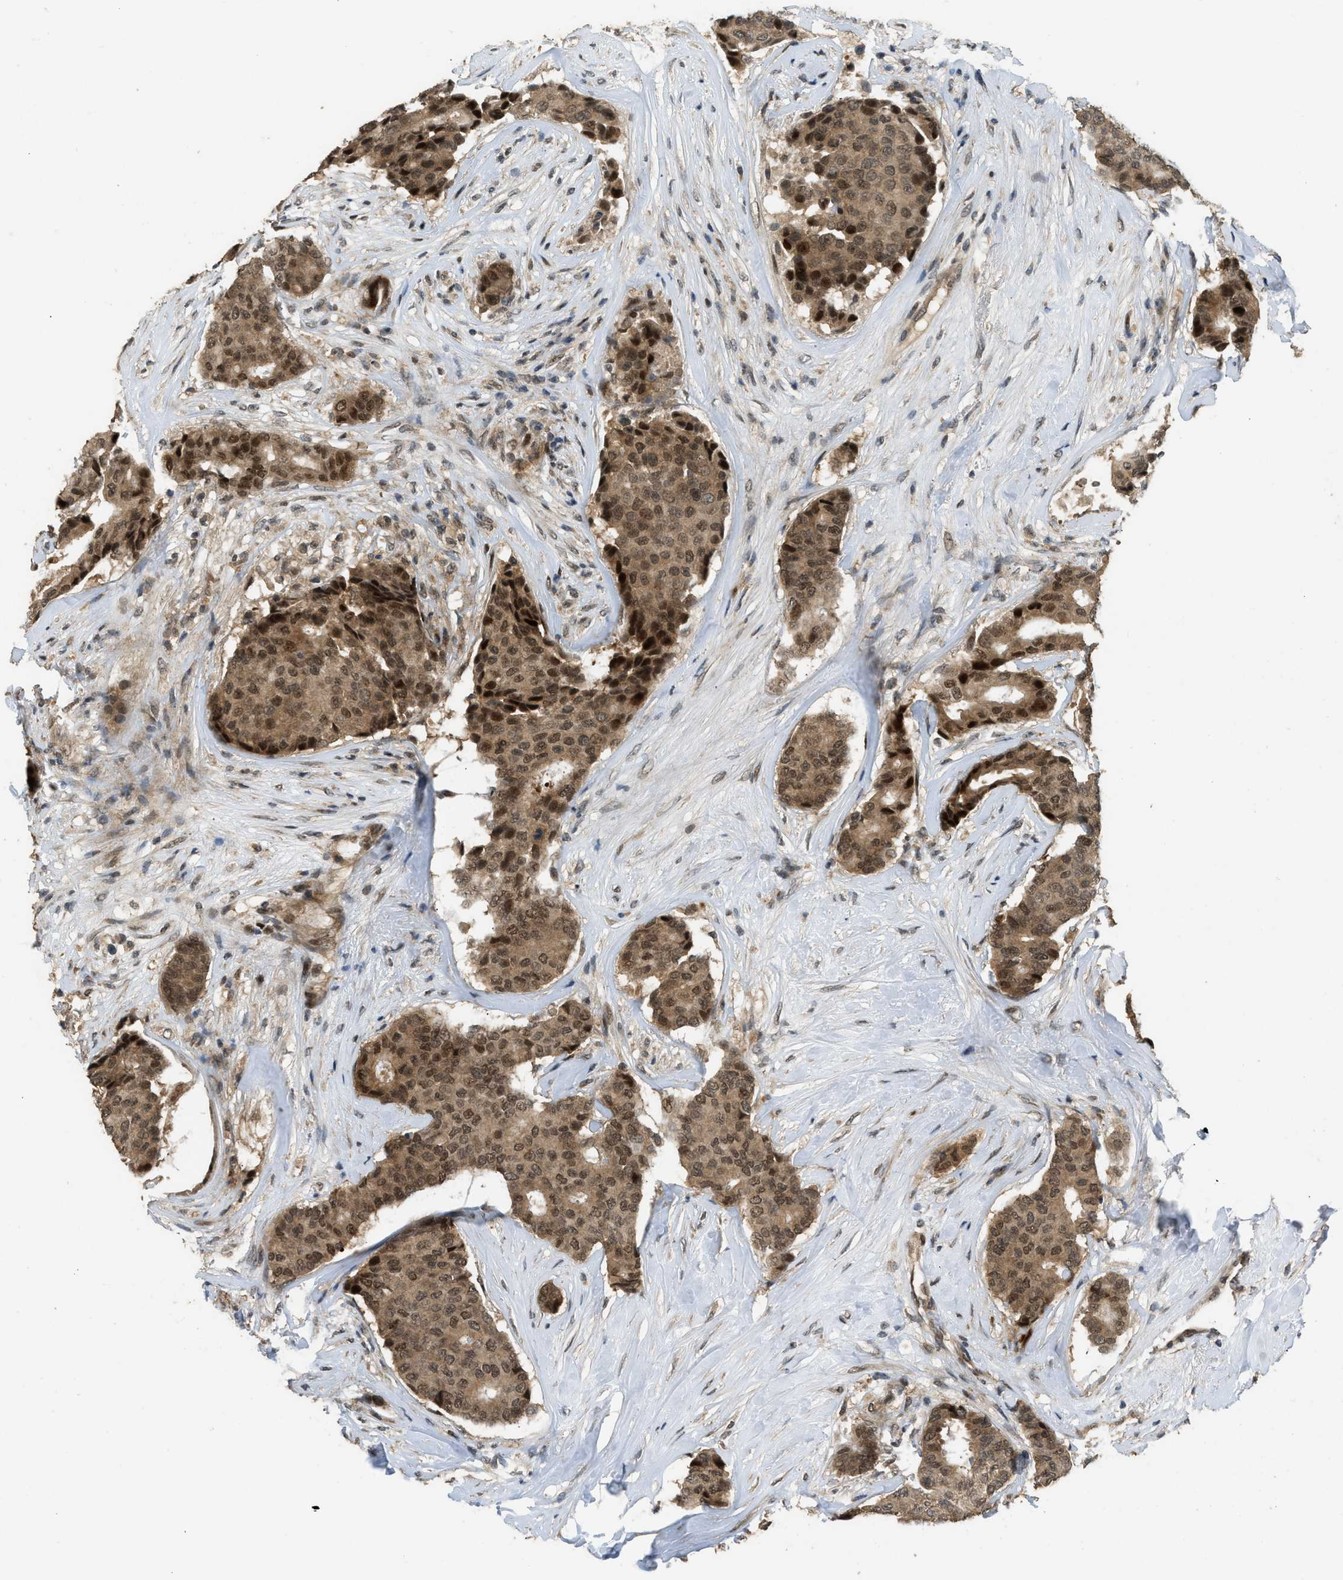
{"staining": {"intensity": "moderate", "quantity": ">75%", "location": "cytoplasmic/membranous,nuclear"}, "tissue": "breast cancer", "cell_type": "Tumor cells", "image_type": "cancer", "snomed": [{"axis": "morphology", "description": "Duct carcinoma"}, {"axis": "topography", "description": "Breast"}], "caption": "Invasive ductal carcinoma (breast) stained with a brown dye demonstrates moderate cytoplasmic/membranous and nuclear positive expression in about >75% of tumor cells.", "gene": "GET1", "patient": {"sex": "female", "age": 75}}